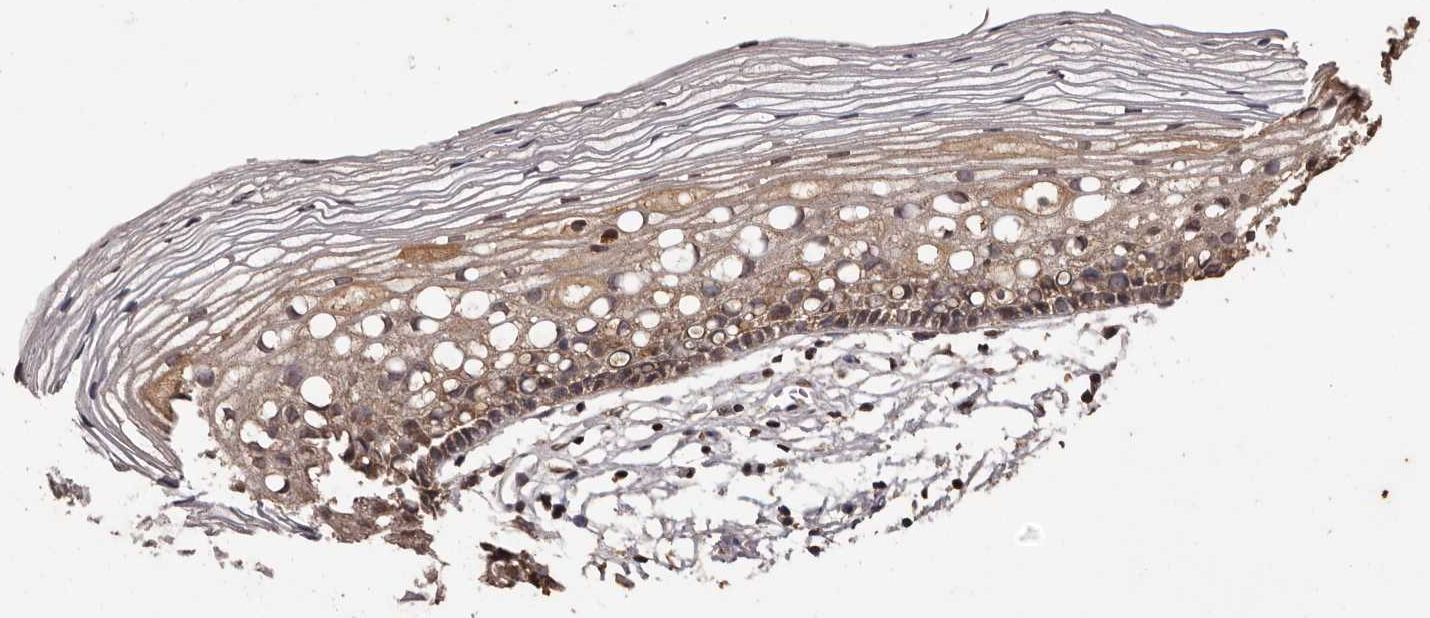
{"staining": {"intensity": "negative", "quantity": "none", "location": "none"}, "tissue": "cervix", "cell_type": "Glandular cells", "image_type": "normal", "snomed": [{"axis": "morphology", "description": "Normal tissue, NOS"}, {"axis": "topography", "description": "Cervix"}], "caption": "There is no significant expression in glandular cells of cervix. (Brightfield microscopy of DAB immunohistochemistry at high magnification).", "gene": "NAV1", "patient": {"sex": "female", "age": 27}}